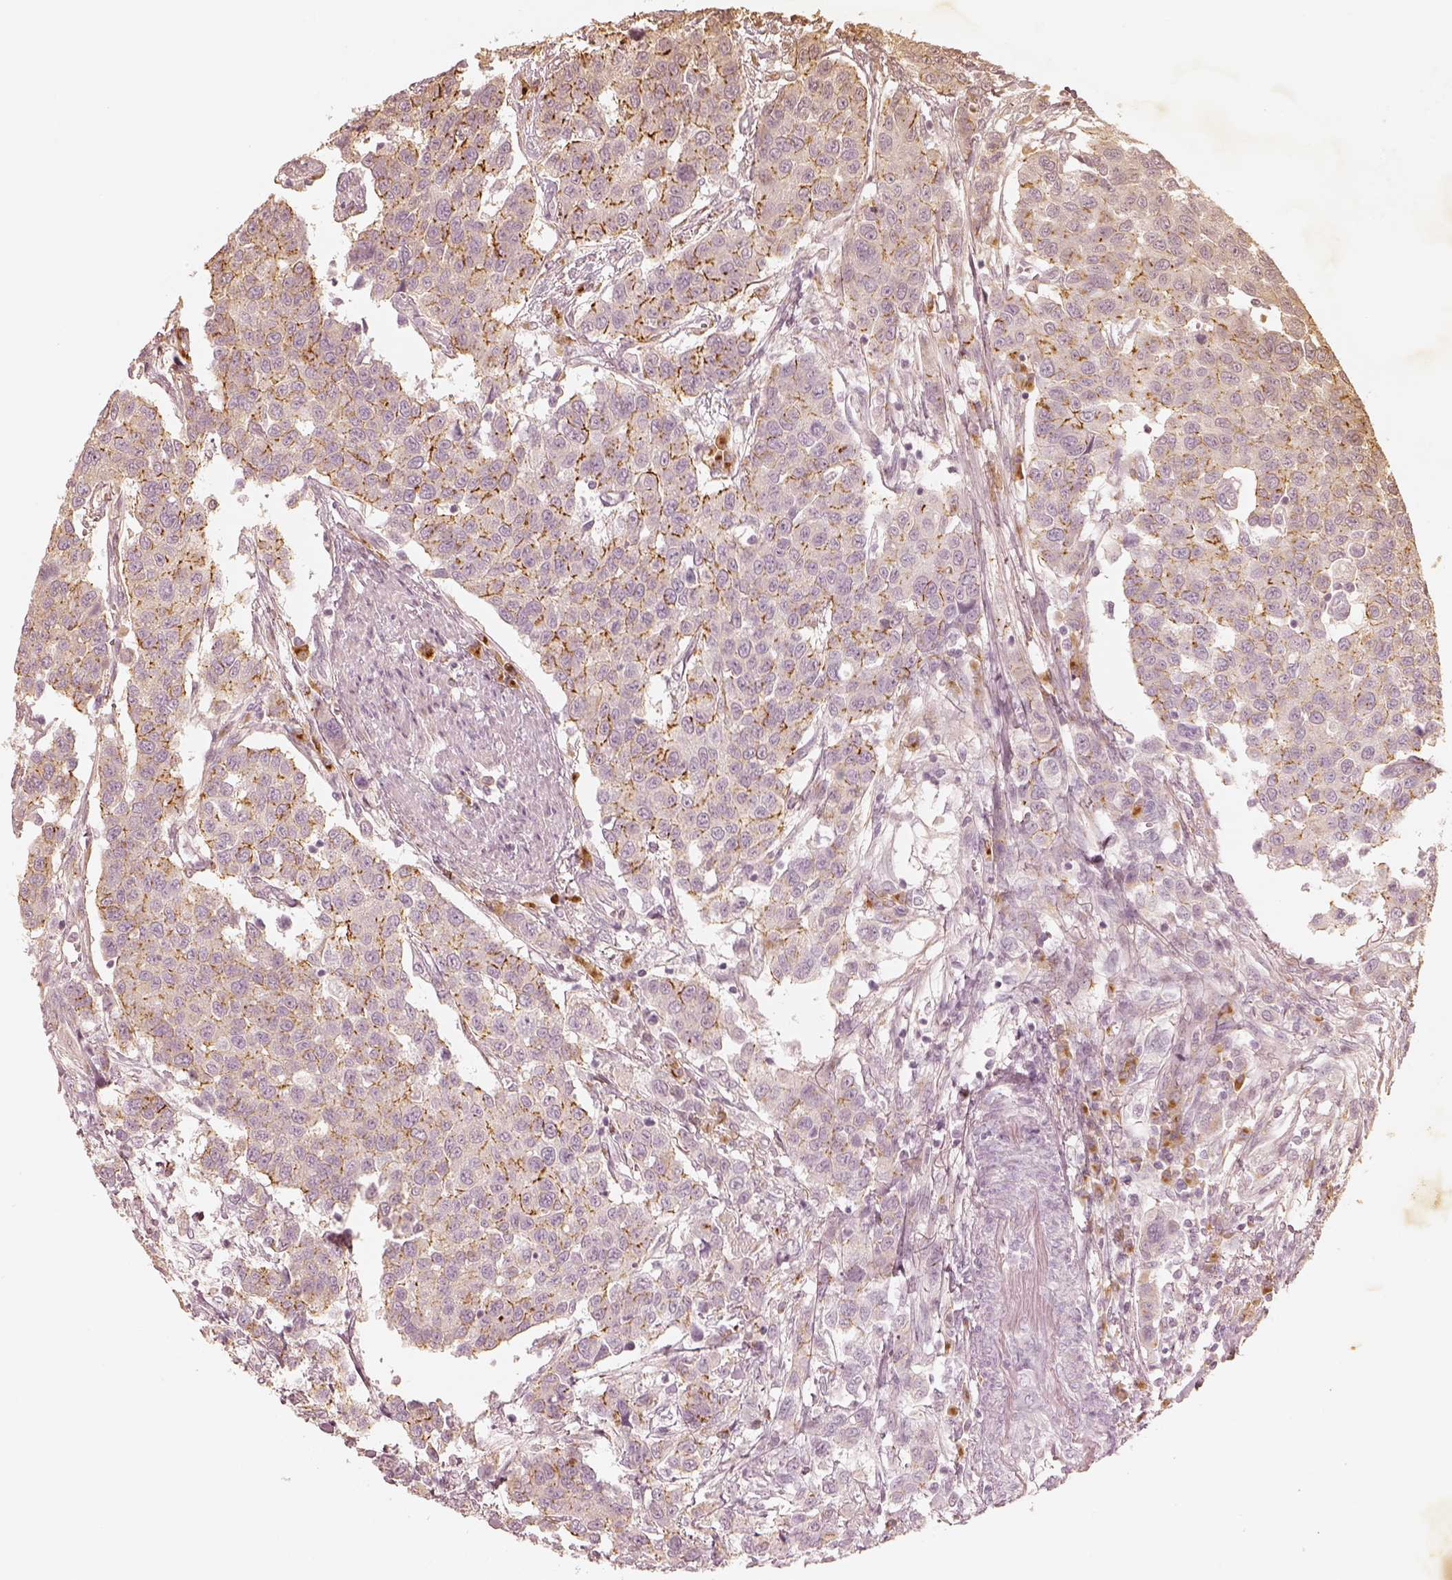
{"staining": {"intensity": "moderate", "quantity": "<25%", "location": "cytoplasmic/membranous"}, "tissue": "urothelial cancer", "cell_type": "Tumor cells", "image_type": "cancer", "snomed": [{"axis": "morphology", "description": "Urothelial carcinoma, High grade"}, {"axis": "topography", "description": "Urinary bladder"}], "caption": "Human high-grade urothelial carcinoma stained with a brown dye demonstrates moderate cytoplasmic/membranous positive staining in approximately <25% of tumor cells.", "gene": "GORASP2", "patient": {"sex": "female", "age": 58}}